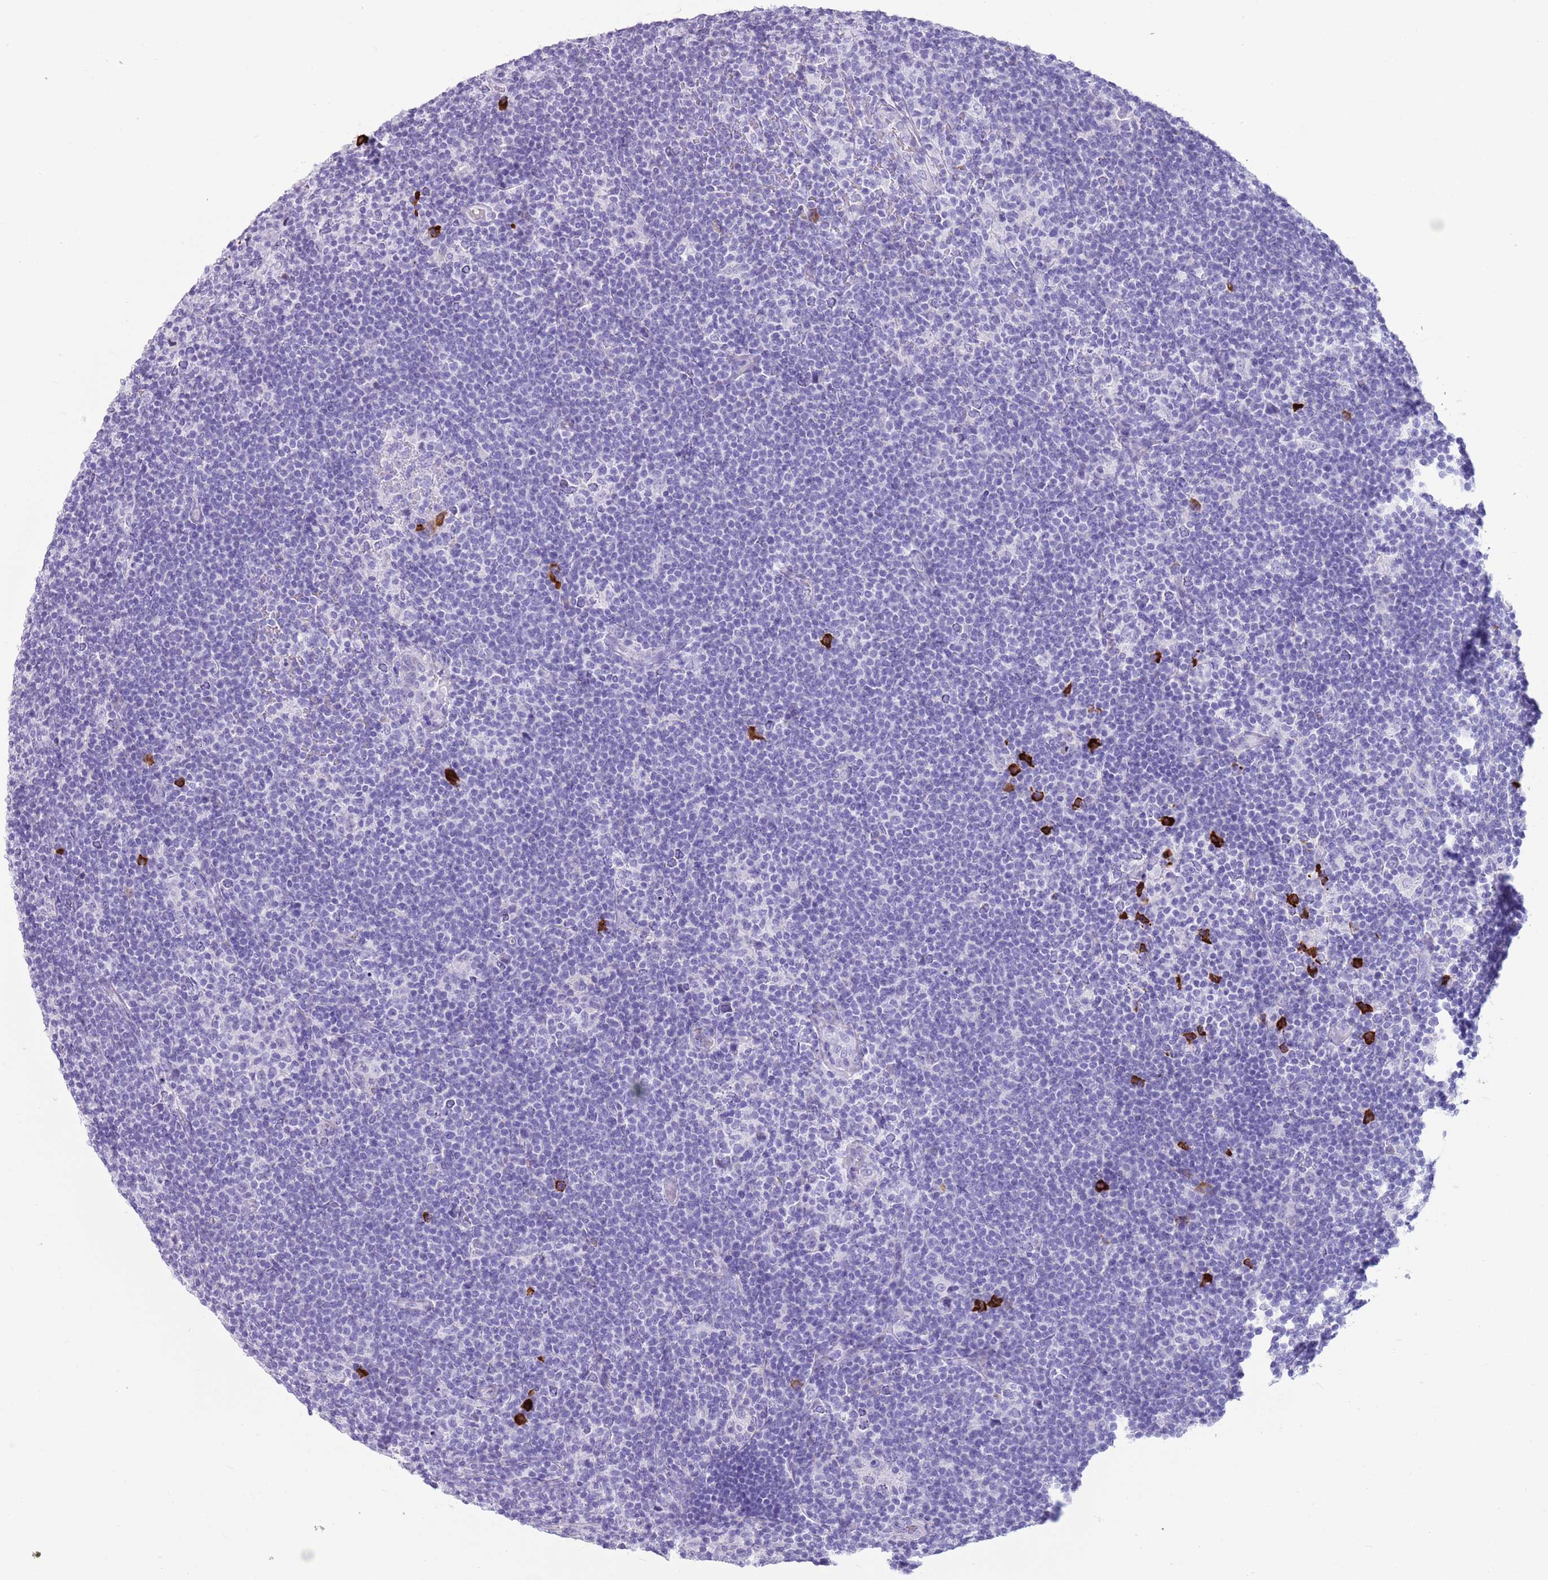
{"staining": {"intensity": "negative", "quantity": "none", "location": "none"}, "tissue": "lymphoma", "cell_type": "Tumor cells", "image_type": "cancer", "snomed": [{"axis": "morphology", "description": "Hodgkin's disease, NOS"}, {"axis": "topography", "description": "Lymph node"}], "caption": "Tumor cells show no significant protein staining in lymphoma.", "gene": "LY6G5B", "patient": {"sex": "female", "age": 57}}